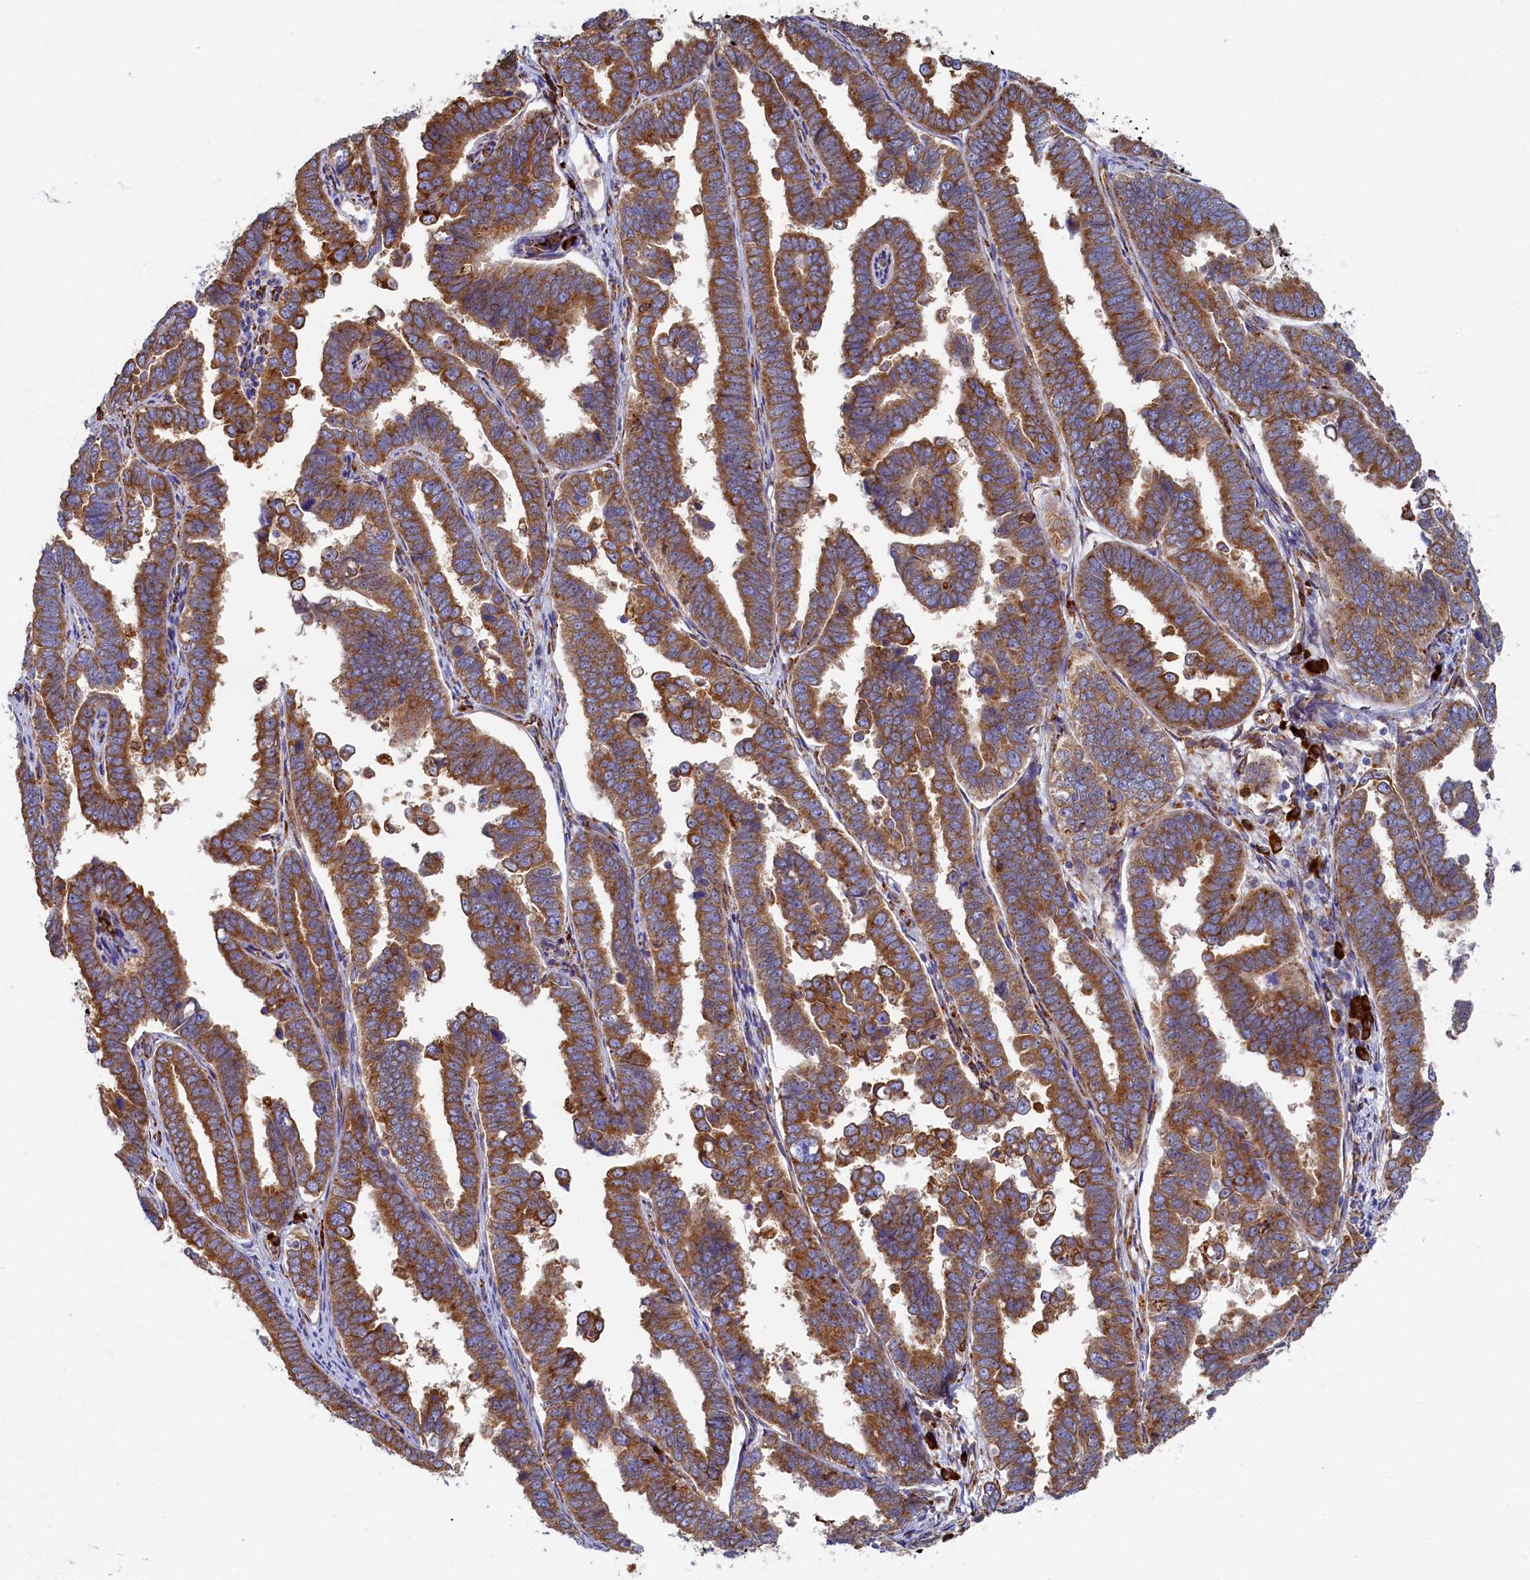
{"staining": {"intensity": "moderate", "quantity": ">75%", "location": "cytoplasmic/membranous"}, "tissue": "endometrial cancer", "cell_type": "Tumor cells", "image_type": "cancer", "snomed": [{"axis": "morphology", "description": "Adenocarcinoma, NOS"}, {"axis": "topography", "description": "Endometrium"}], "caption": "Immunohistochemistry micrograph of human endometrial adenocarcinoma stained for a protein (brown), which shows medium levels of moderate cytoplasmic/membranous positivity in about >75% of tumor cells.", "gene": "TMEM18", "patient": {"sex": "female", "age": 75}}